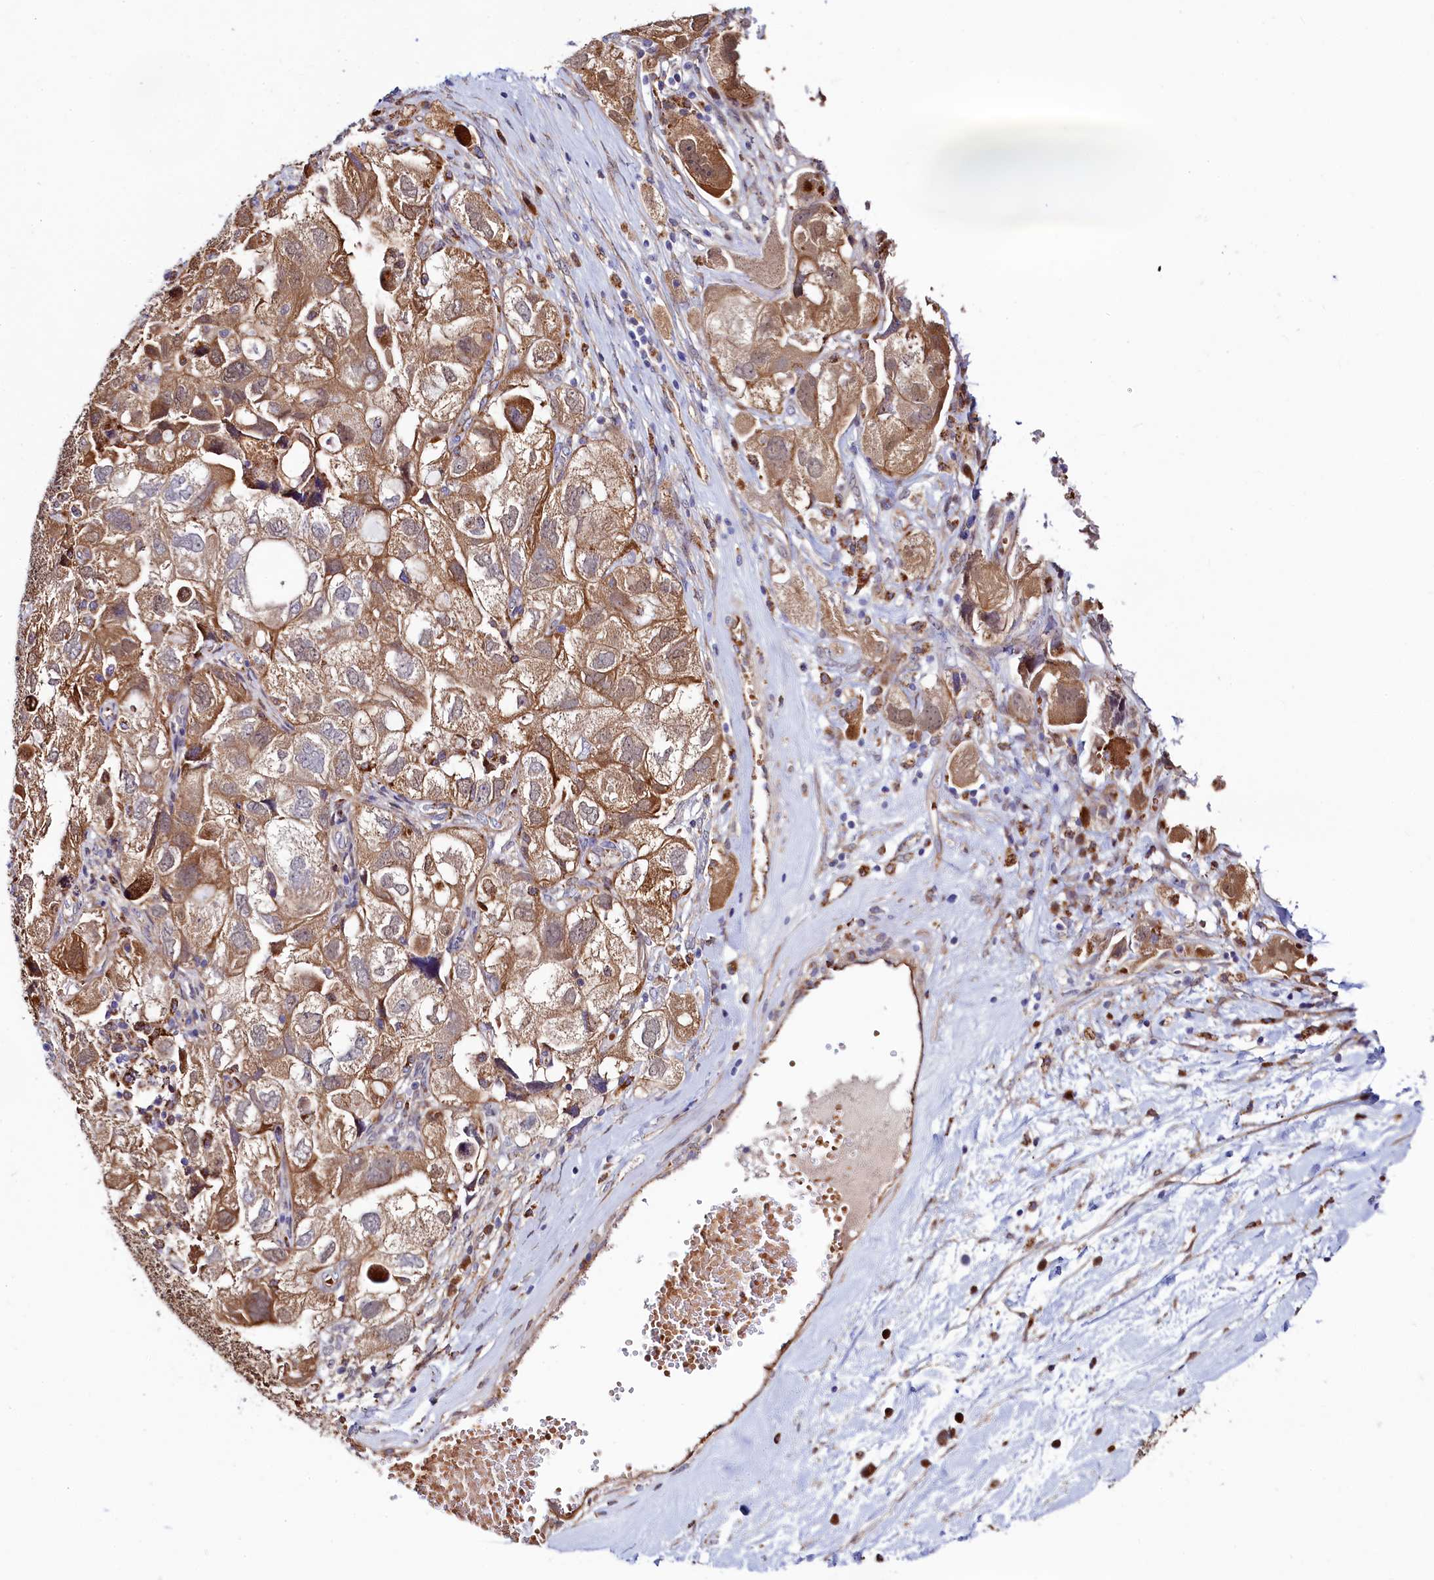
{"staining": {"intensity": "moderate", "quantity": ">75%", "location": "cytoplasmic/membranous"}, "tissue": "ovarian cancer", "cell_type": "Tumor cells", "image_type": "cancer", "snomed": [{"axis": "morphology", "description": "Carcinoma, NOS"}, {"axis": "morphology", "description": "Cystadenocarcinoma, serous, NOS"}, {"axis": "topography", "description": "Ovary"}], "caption": "Immunohistochemistry staining of ovarian cancer (serous cystadenocarcinoma), which reveals medium levels of moderate cytoplasmic/membranous positivity in about >75% of tumor cells indicating moderate cytoplasmic/membranous protein staining. The staining was performed using DAB (3,3'-diaminobenzidine) (brown) for protein detection and nuclei were counterstained in hematoxylin (blue).", "gene": "ASTE1", "patient": {"sex": "female", "age": 69}}